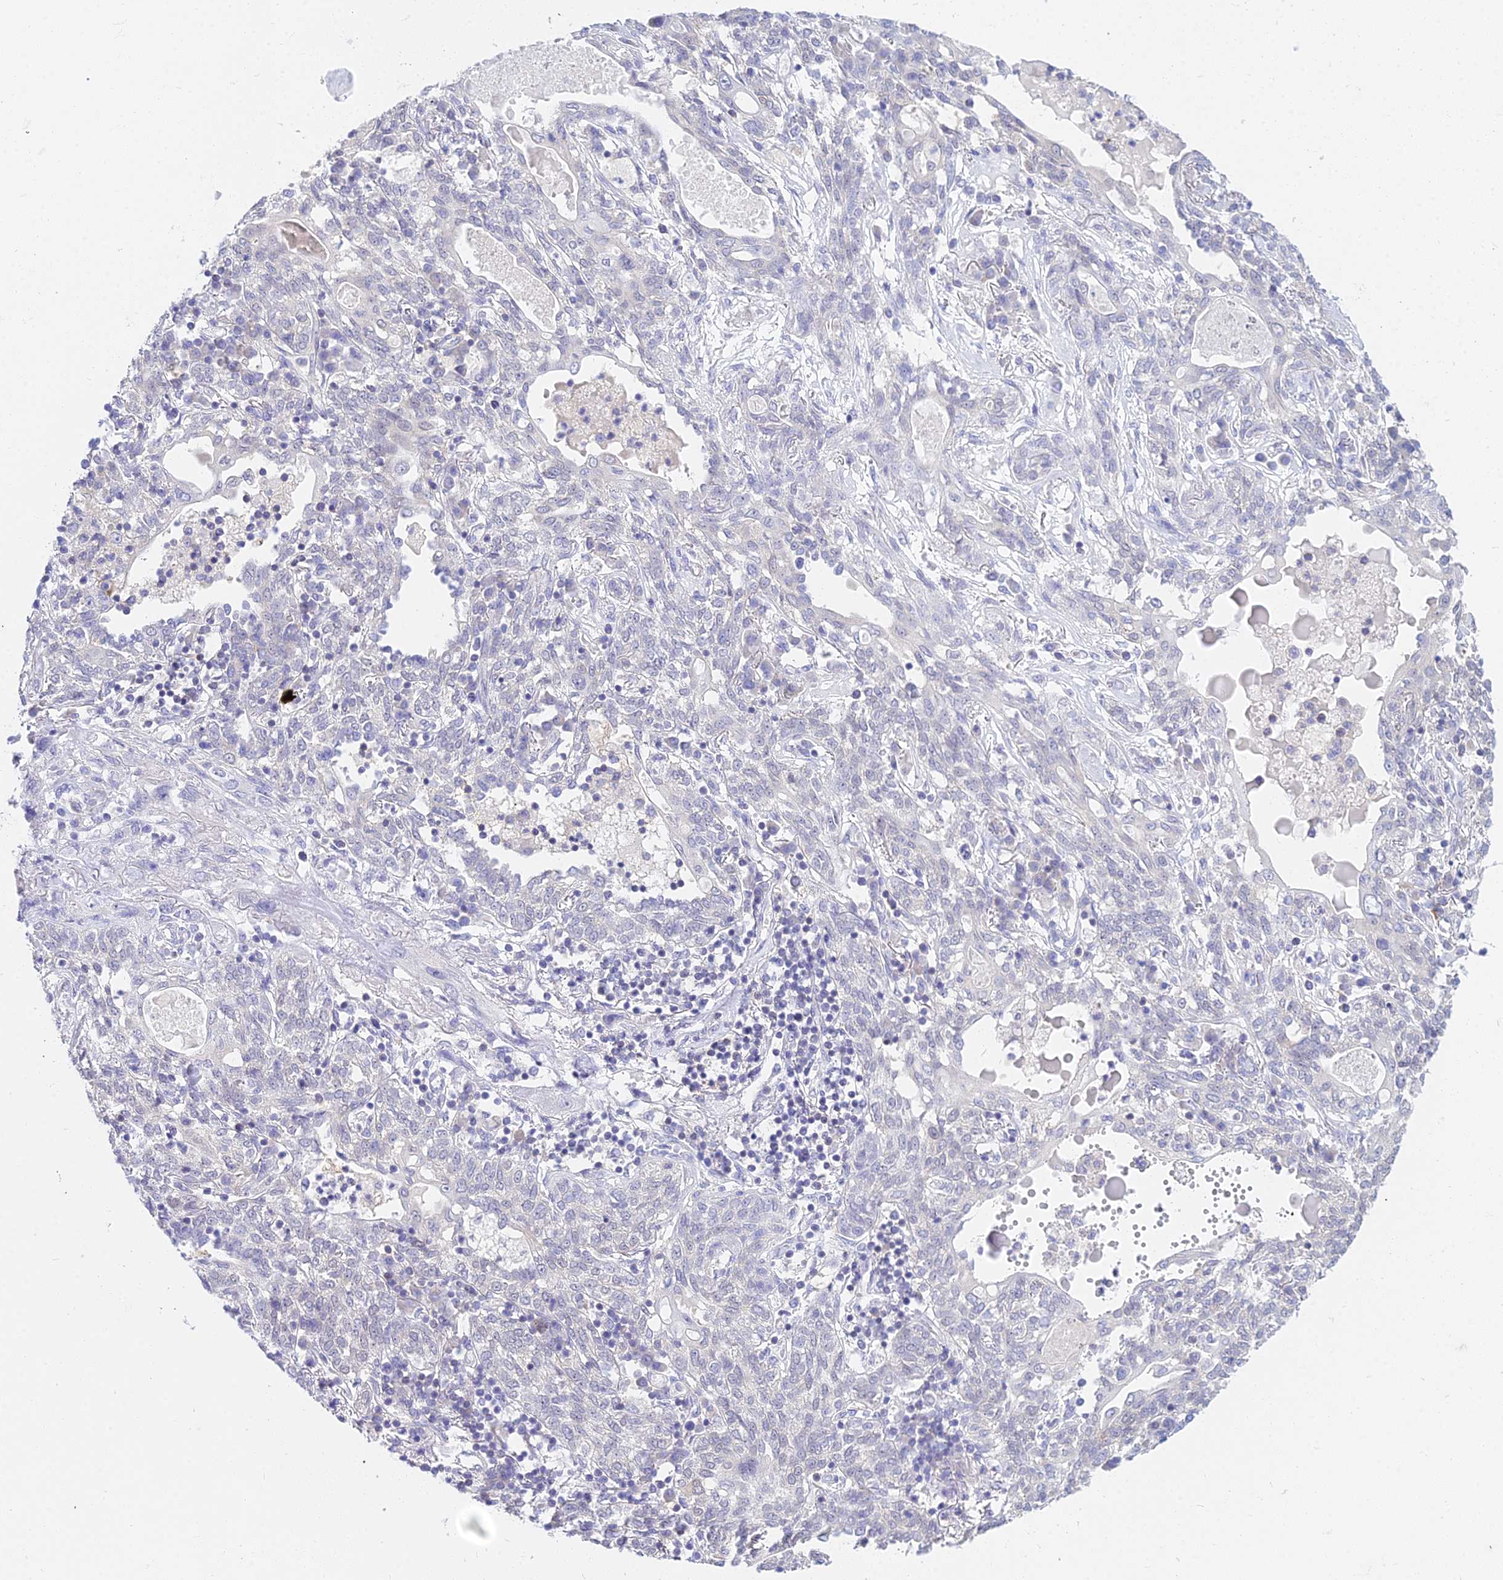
{"staining": {"intensity": "negative", "quantity": "none", "location": "none"}, "tissue": "lung cancer", "cell_type": "Tumor cells", "image_type": "cancer", "snomed": [{"axis": "morphology", "description": "Squamous cell carcinoma, NOS"}, {"axis": "topography", "description": "Lung"}], "caption": "A high-resolution micrograph shows immunohistochemistry (IHC) staining of lung cancer, which exhibits no significant staining in tumor cells.", "gene": "ZMIZ1", "patient": {"sex": "female", "age": 70}}